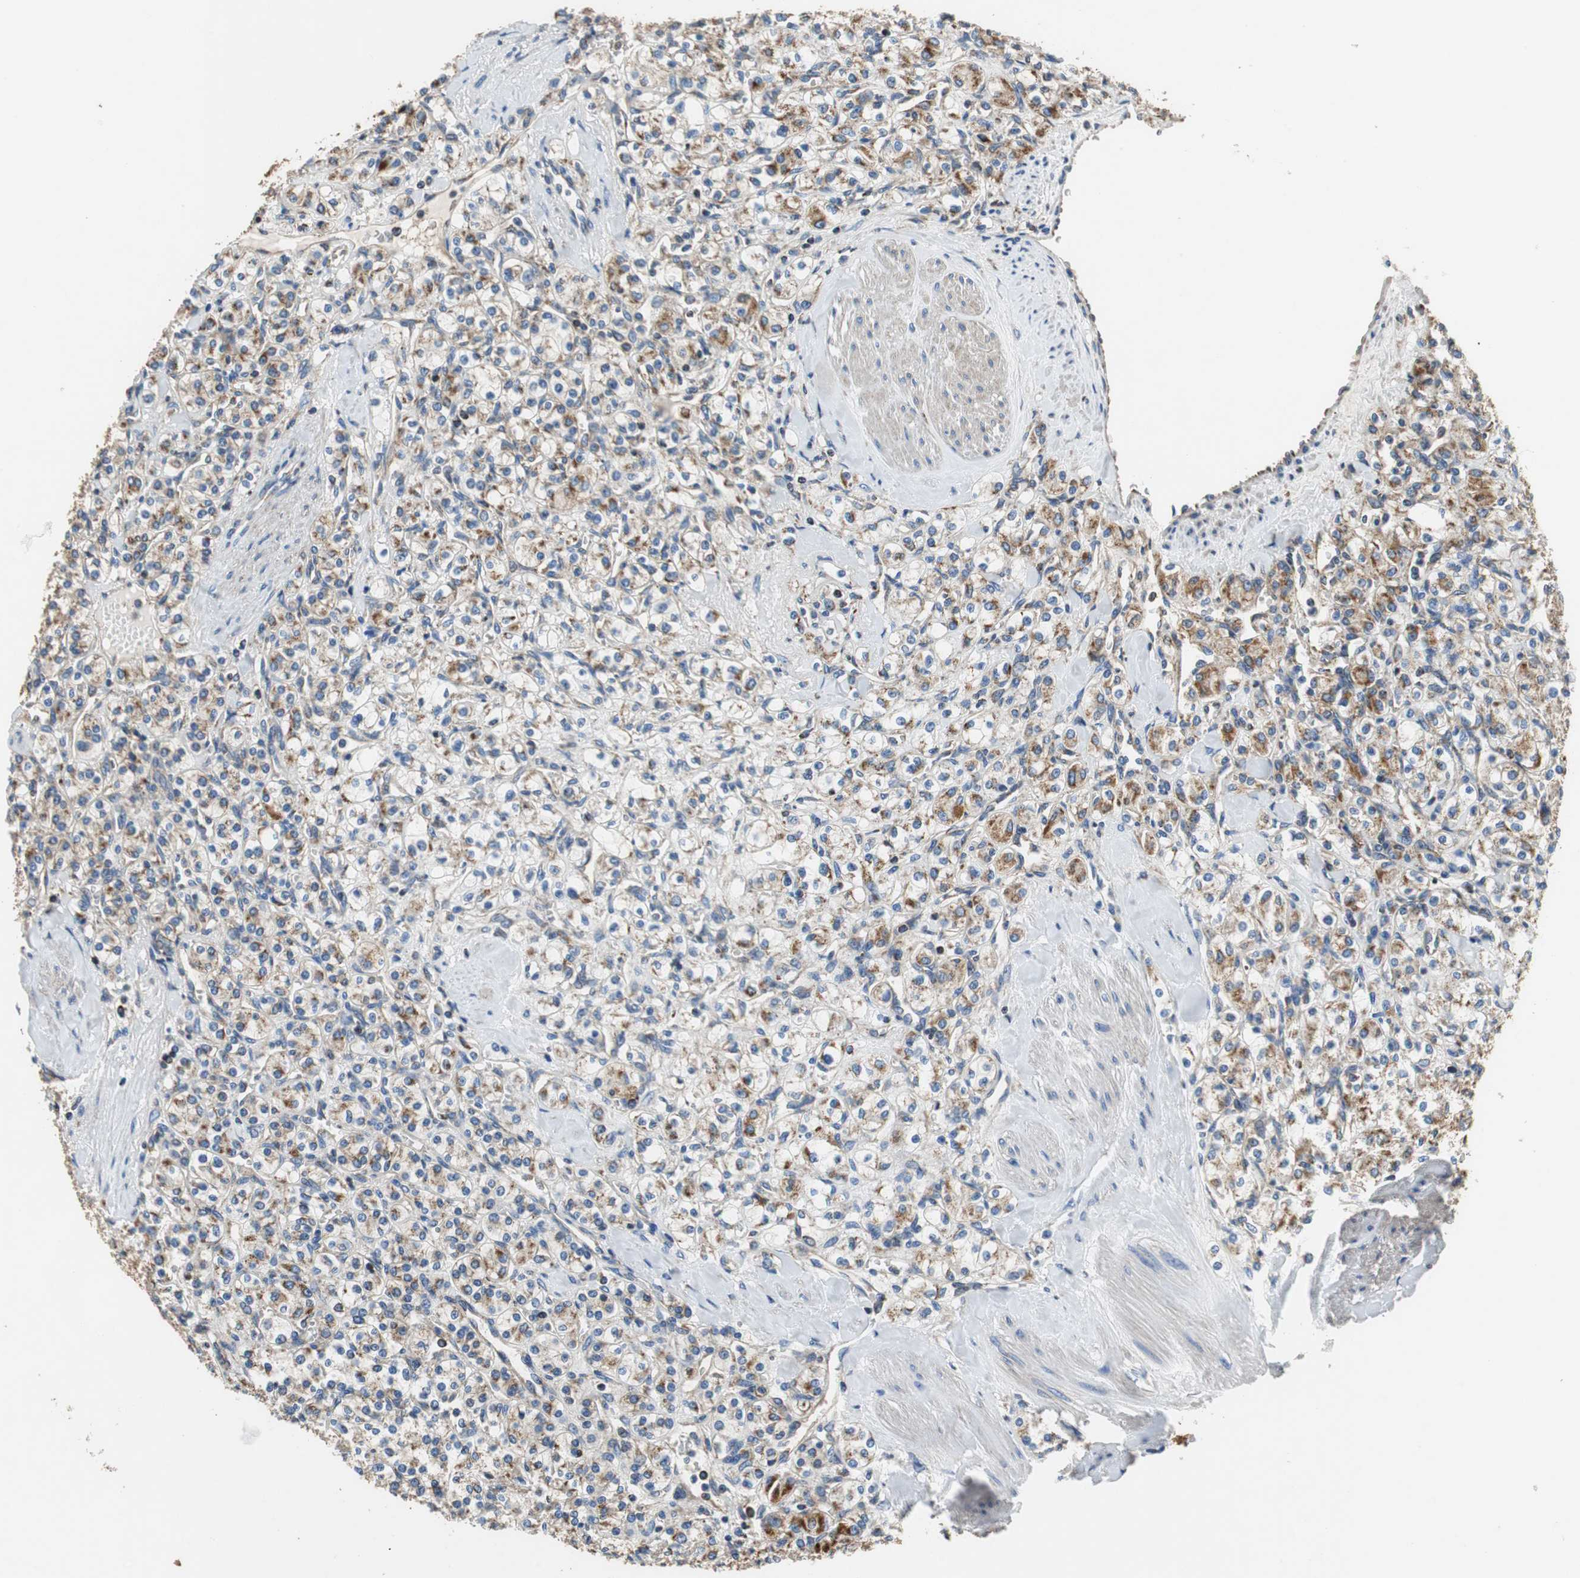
{"staining": {"intensity": "strong", "quantity": "25%-75%", "location": "cytoplasmic/membranous"}, "tissue": "renal cancer", "cell_type": "Tumor cells", "image_type": "cancer", "snomed": [{"axis": "morphology", "description": "Adenocarcinoma, NOS"}, {"axis": "topography", "description": "Kidney"}], "caption": "Renal cancer stained for a protein shows strong cytoplasmic/membranous positivity in tumor cells. (IHC, brightfield microscopy, high magnification).", "gene": "GSTK1", "patient": {"sex": "male", "age": 77}}